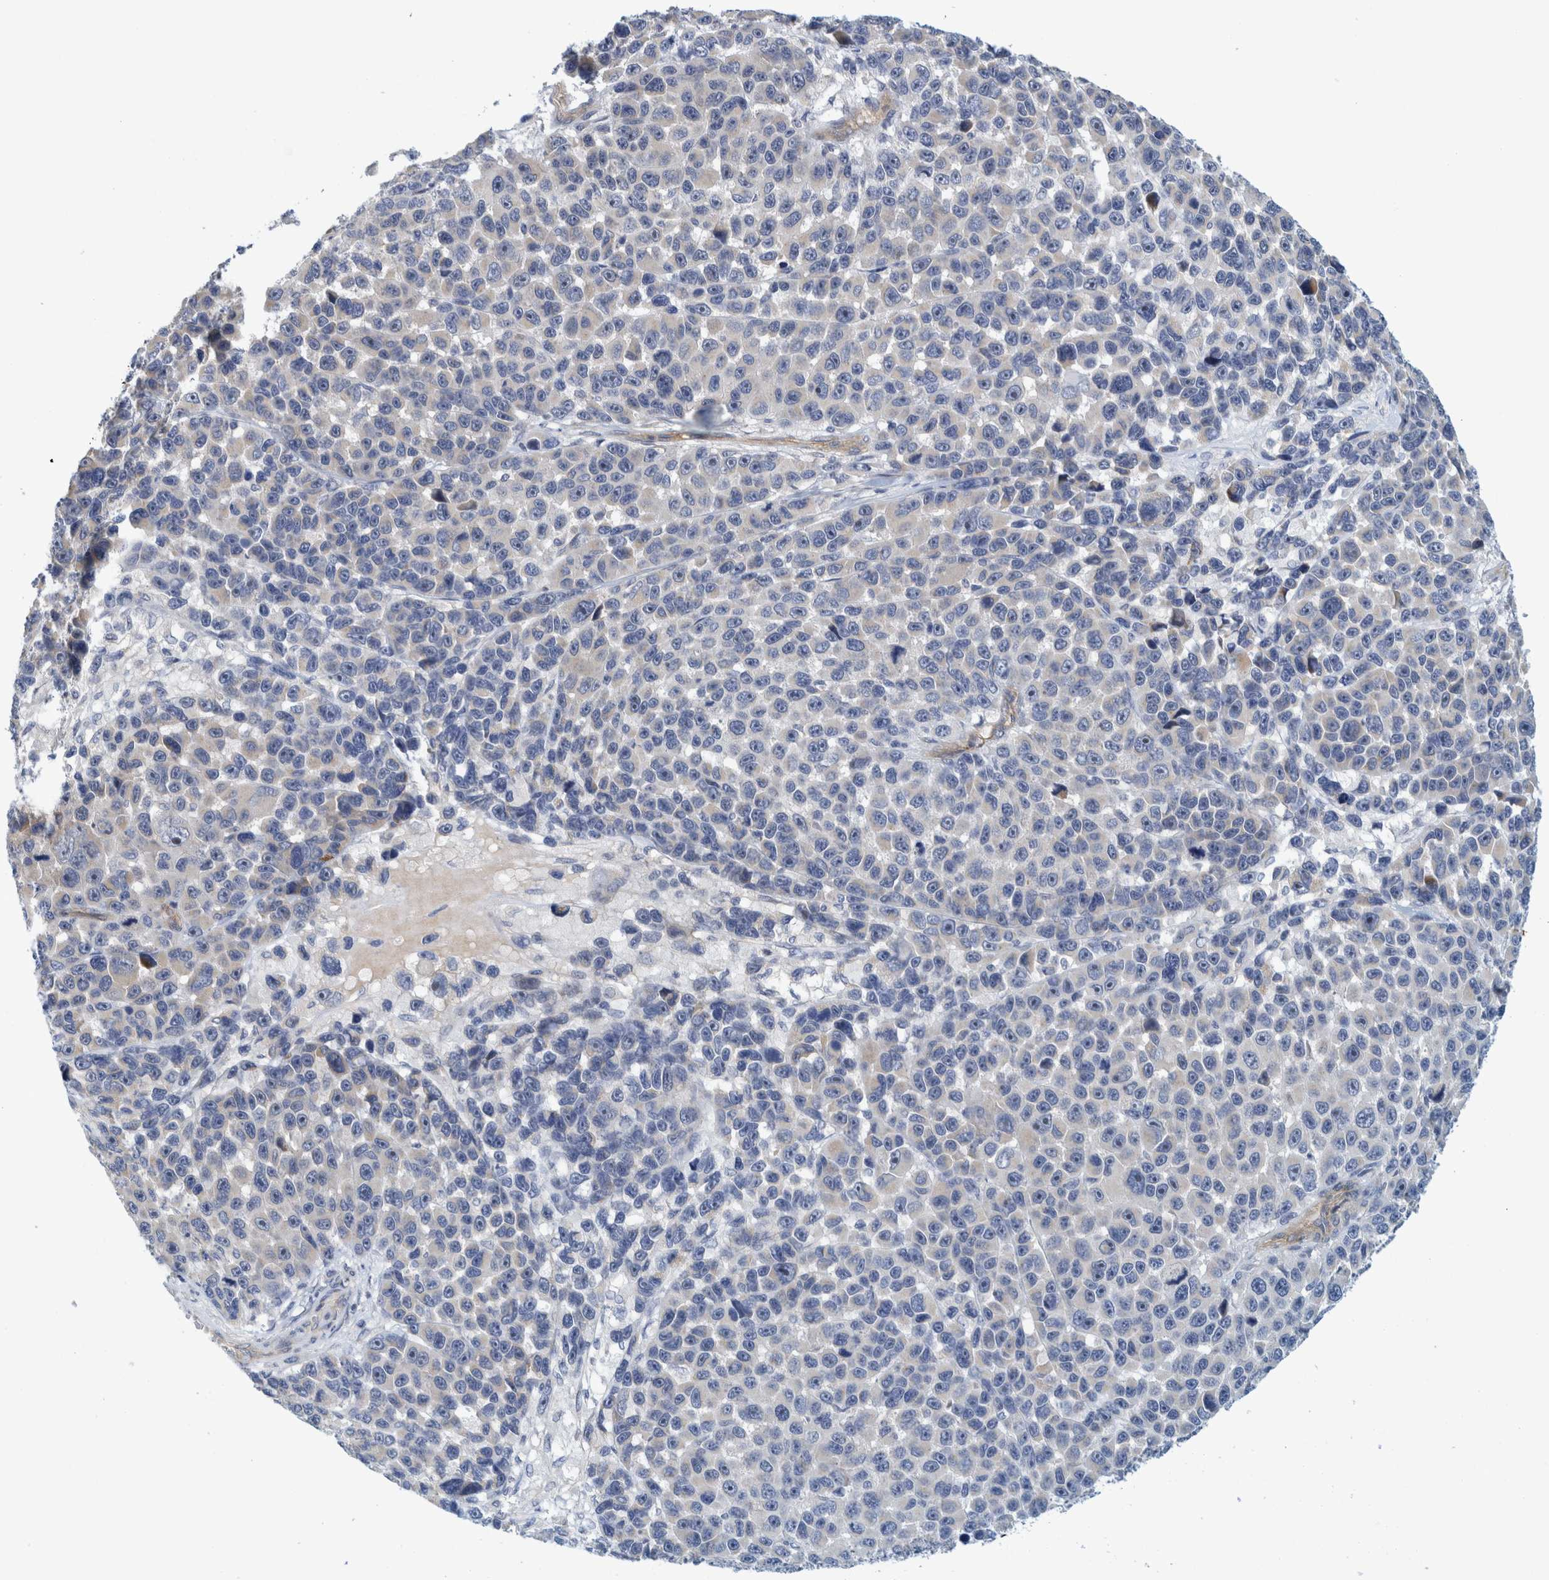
{"staining": {"intensity": "negative", "quantity": "none", "location": "none"}, "tissue": "melanoma", "cell_type": "Tumor cells", "image_type": "cancer", "snomed": [{"axis": "morphology", "description": "Malignant melanoma, NOS"}, {"axis": "topography", "description": "Skin"}], "caption": "Immunohistochemistry histopathology image of neoplastic tissue: malignant melanoma stained with DAB reveals no significant protein positivity in tumor cells.", "gene": "ZNF324B", "patient": {"sex": "male", "age": 53}}